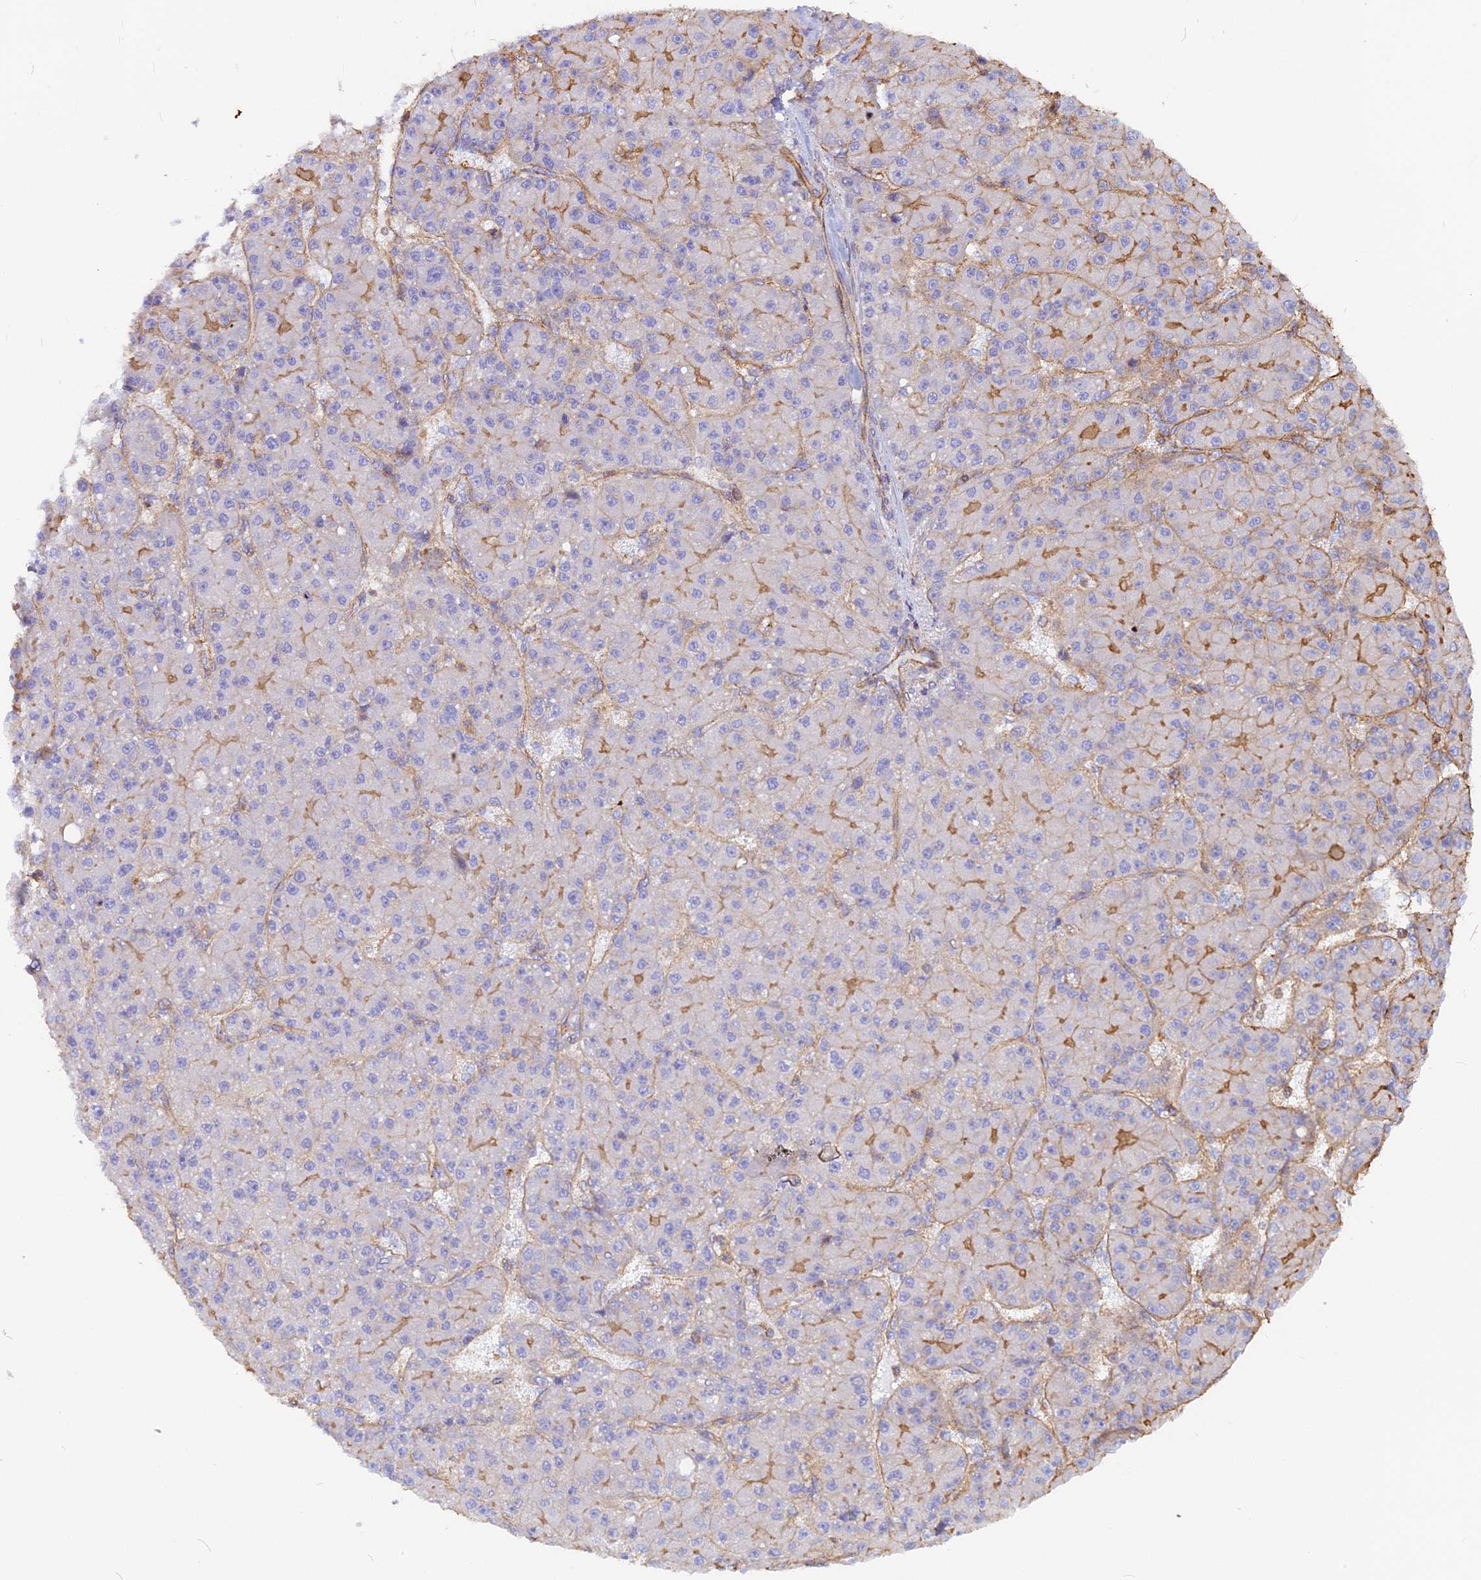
{"staining": {"intensity": "negative", "quantity": "none", "location": "none"}, "tissue": "liver cancer", "cell_type": "Tumor cells", "image_type": "cancer", "snomed": [{"axis": "morphology", "description": "Carcinoma, Hepatocellular, NOS"}, {"axis": "topography", "description": "Liver"}], "caption": "Tumor cells are negative for protein expression in human liver cancer.", "gene": "VPS18", "patient": {"sex": "male", "age": 67}}